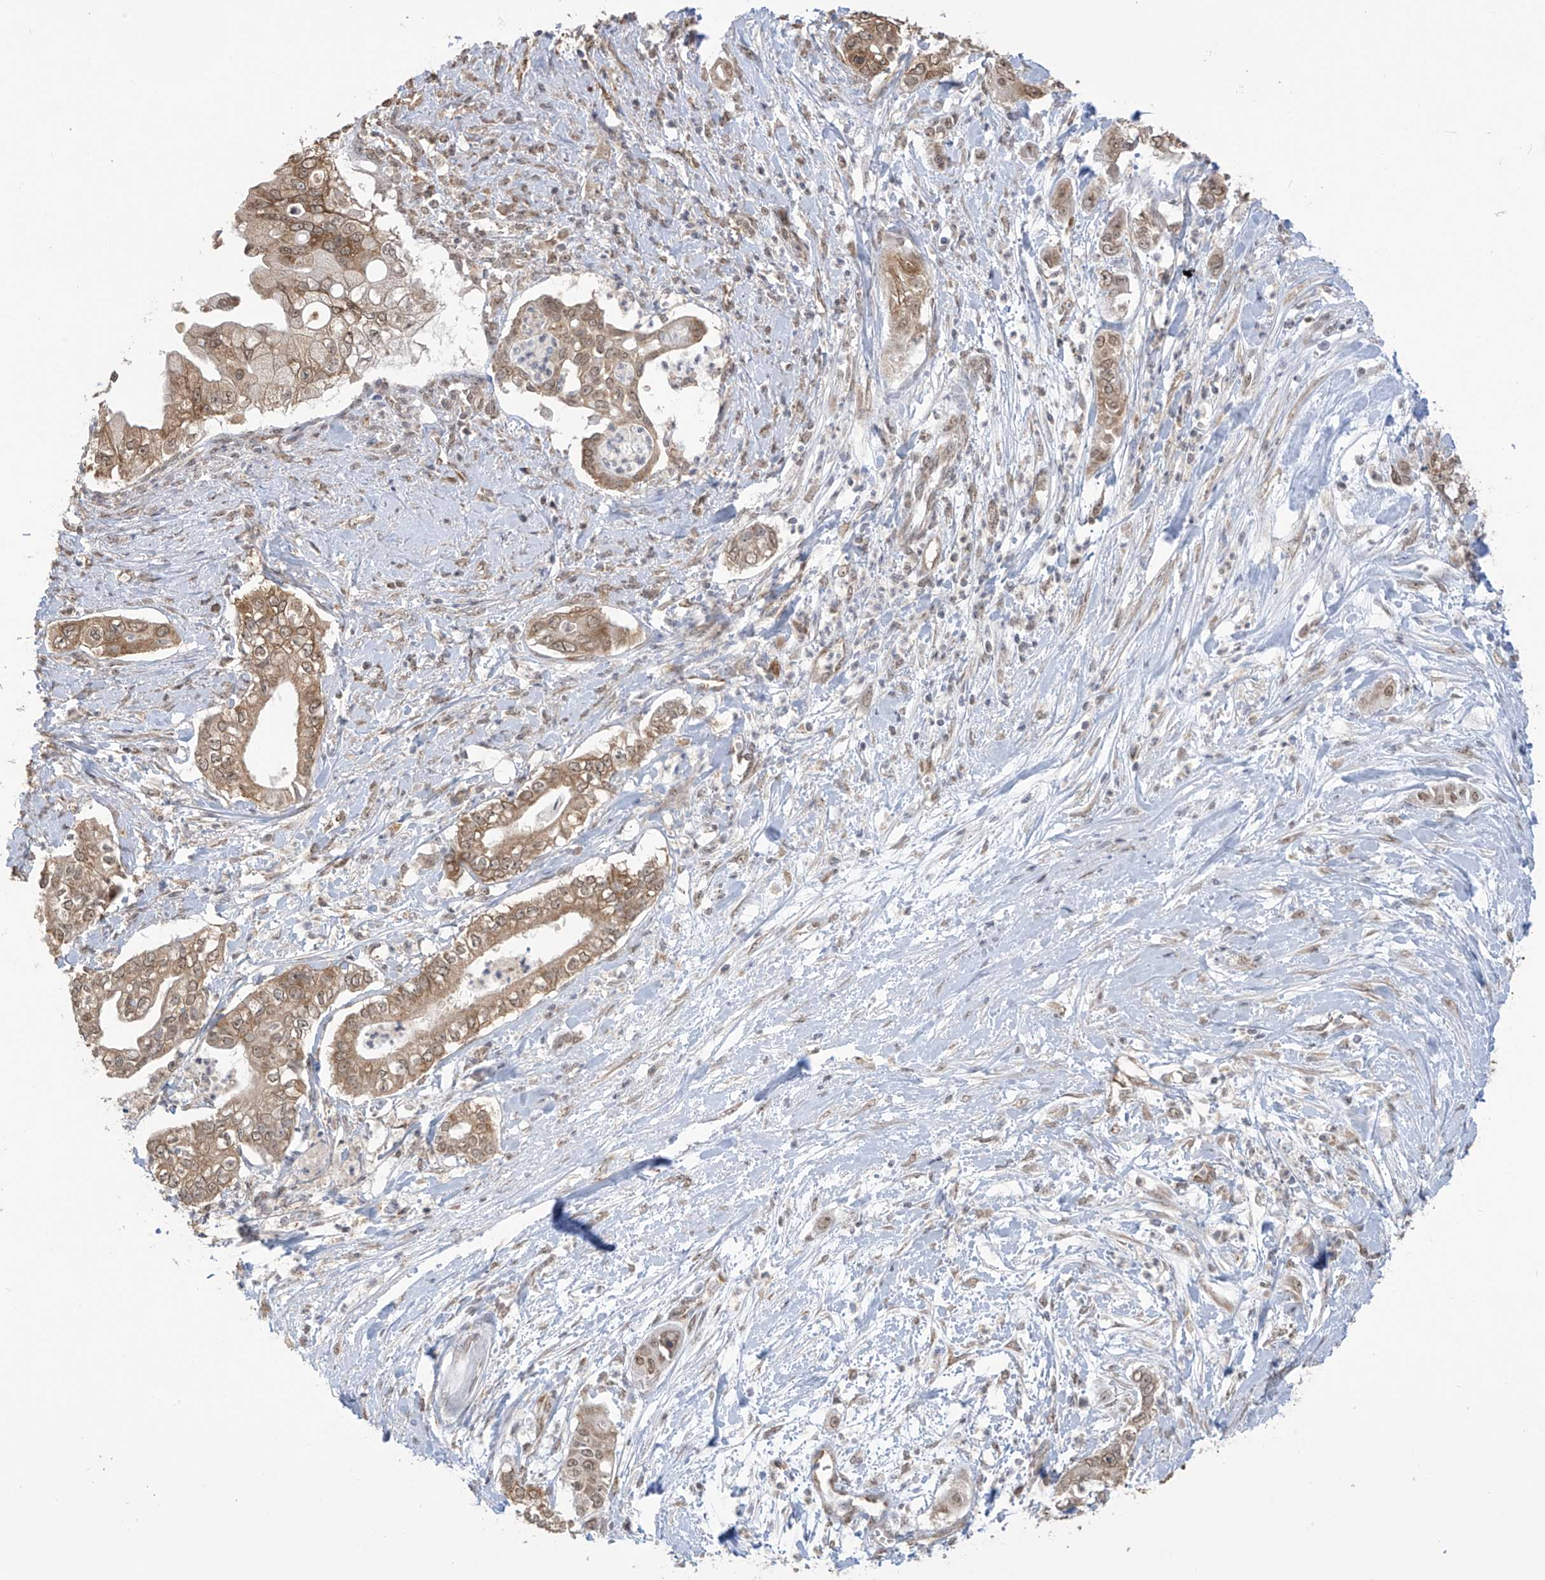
{"staining": {"intensity": "moderate", "quantity": ">75%", "location": "cytoplasmic/membranous,nuclear"}, "tissue": "pancreatic cancer", "cell_type": "Tumor cells", "image_type": "cancer", "snomed": [{"axis": "morphology", "description": "Adenocarcinoma, NOS"}, {"axis": "topography", "description": "Pancreas"}], "caption": "A histopathology image of pancreatic adenocarcinoma stained for a protein reveals moderate cytoplasmic/membranous and nuclear brown staining in tumor cells. Immunohistochemistry (ihc) stains the protein of interest in brown and the nuclei are stained blue.", "gene": "KIAA1522", "patient": {"sex": "female", "age": 78}}